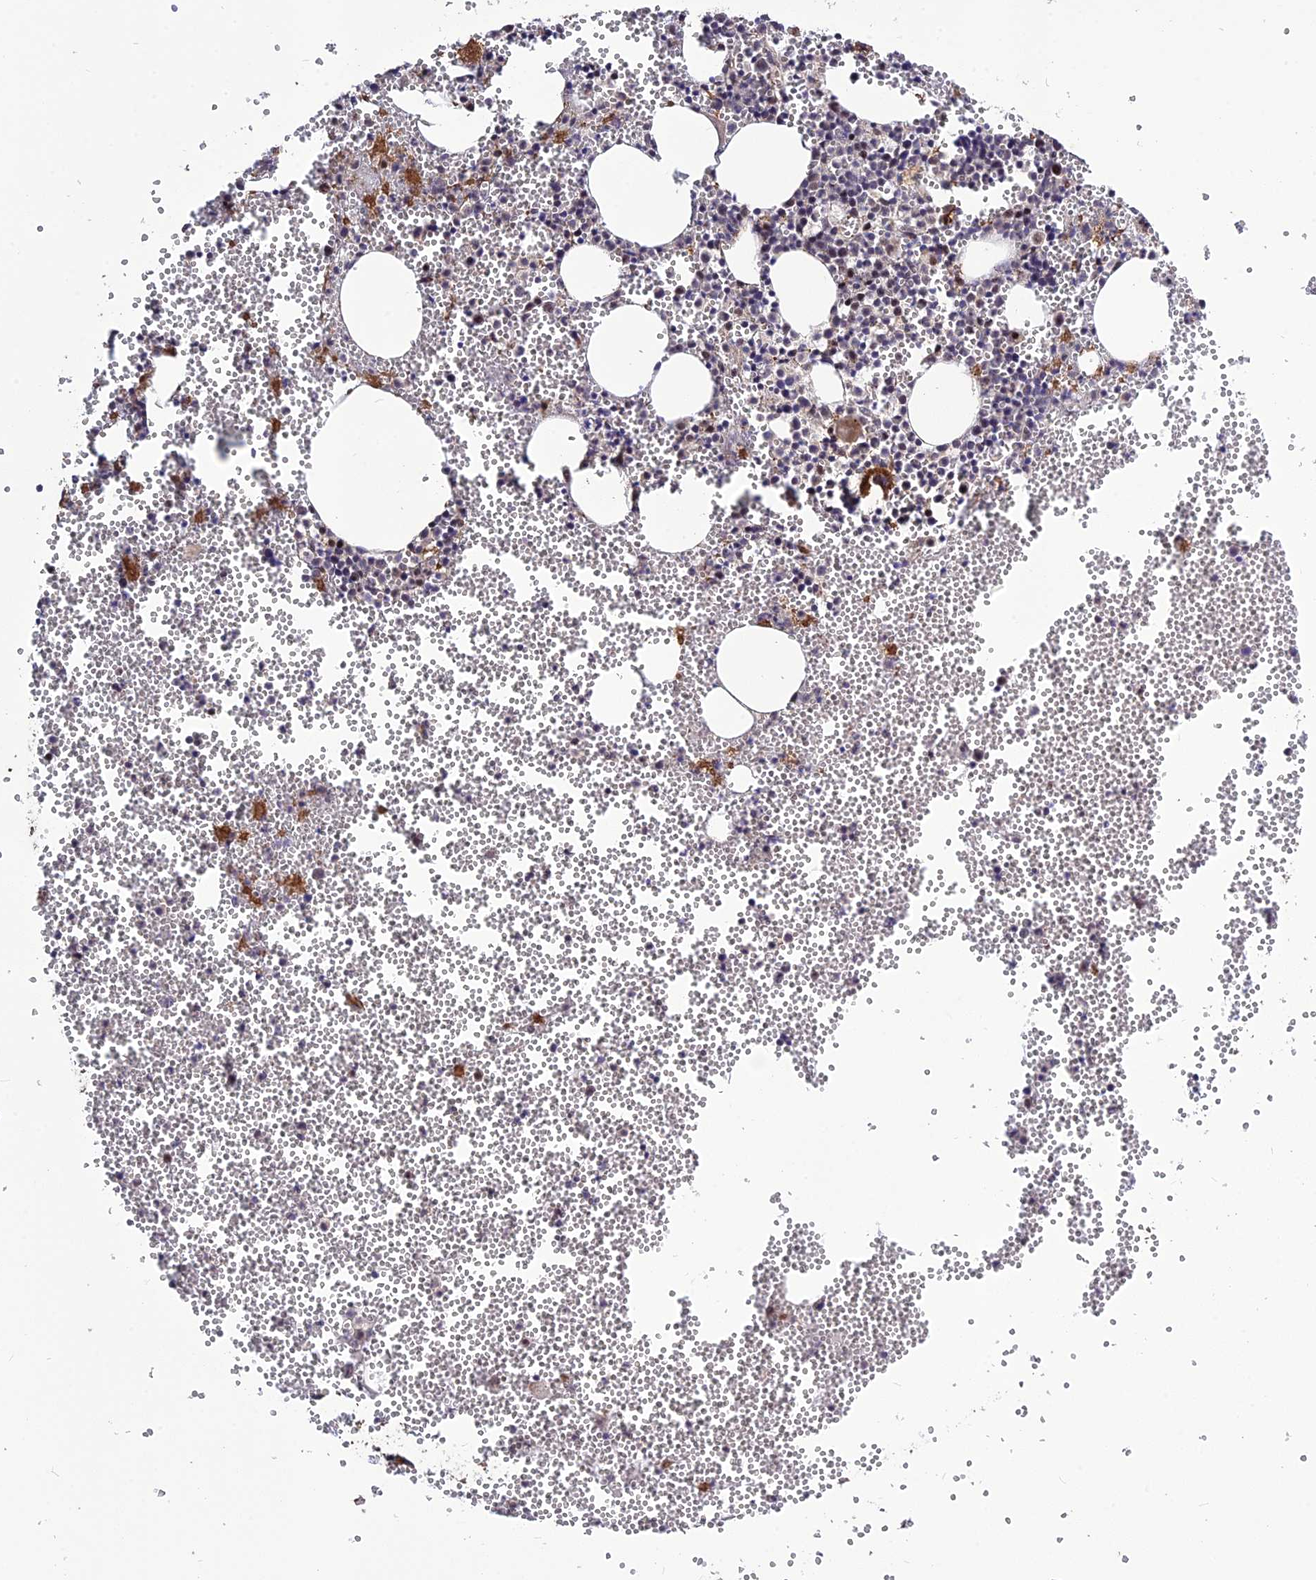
{"staining": {"intensity": "moderate", "quantity": "25%-75%", "location": "cytoplasmic/membranous,nuclear"}, "tissue": "bone marrow", "cell_type": "Hematopoietic cells", "image_type": "normal", "snomed": [{"axis": "morphology", "description": "Normal tissue, NOS"}, {"axis": "topography", "description": "Bone marrow"}], "caption": "Protein staining demonstrates moderate cytoplasmic/membranous,nuclear positivity in approximately 25%-75% of hematopoietic cells in normal bone marrow. Immunohistochemistry (ihc) stains the protein in brown and the nuclei are stained blue.", "gene": "SPG21", "patient": {"sex": "female", "age": 77}}